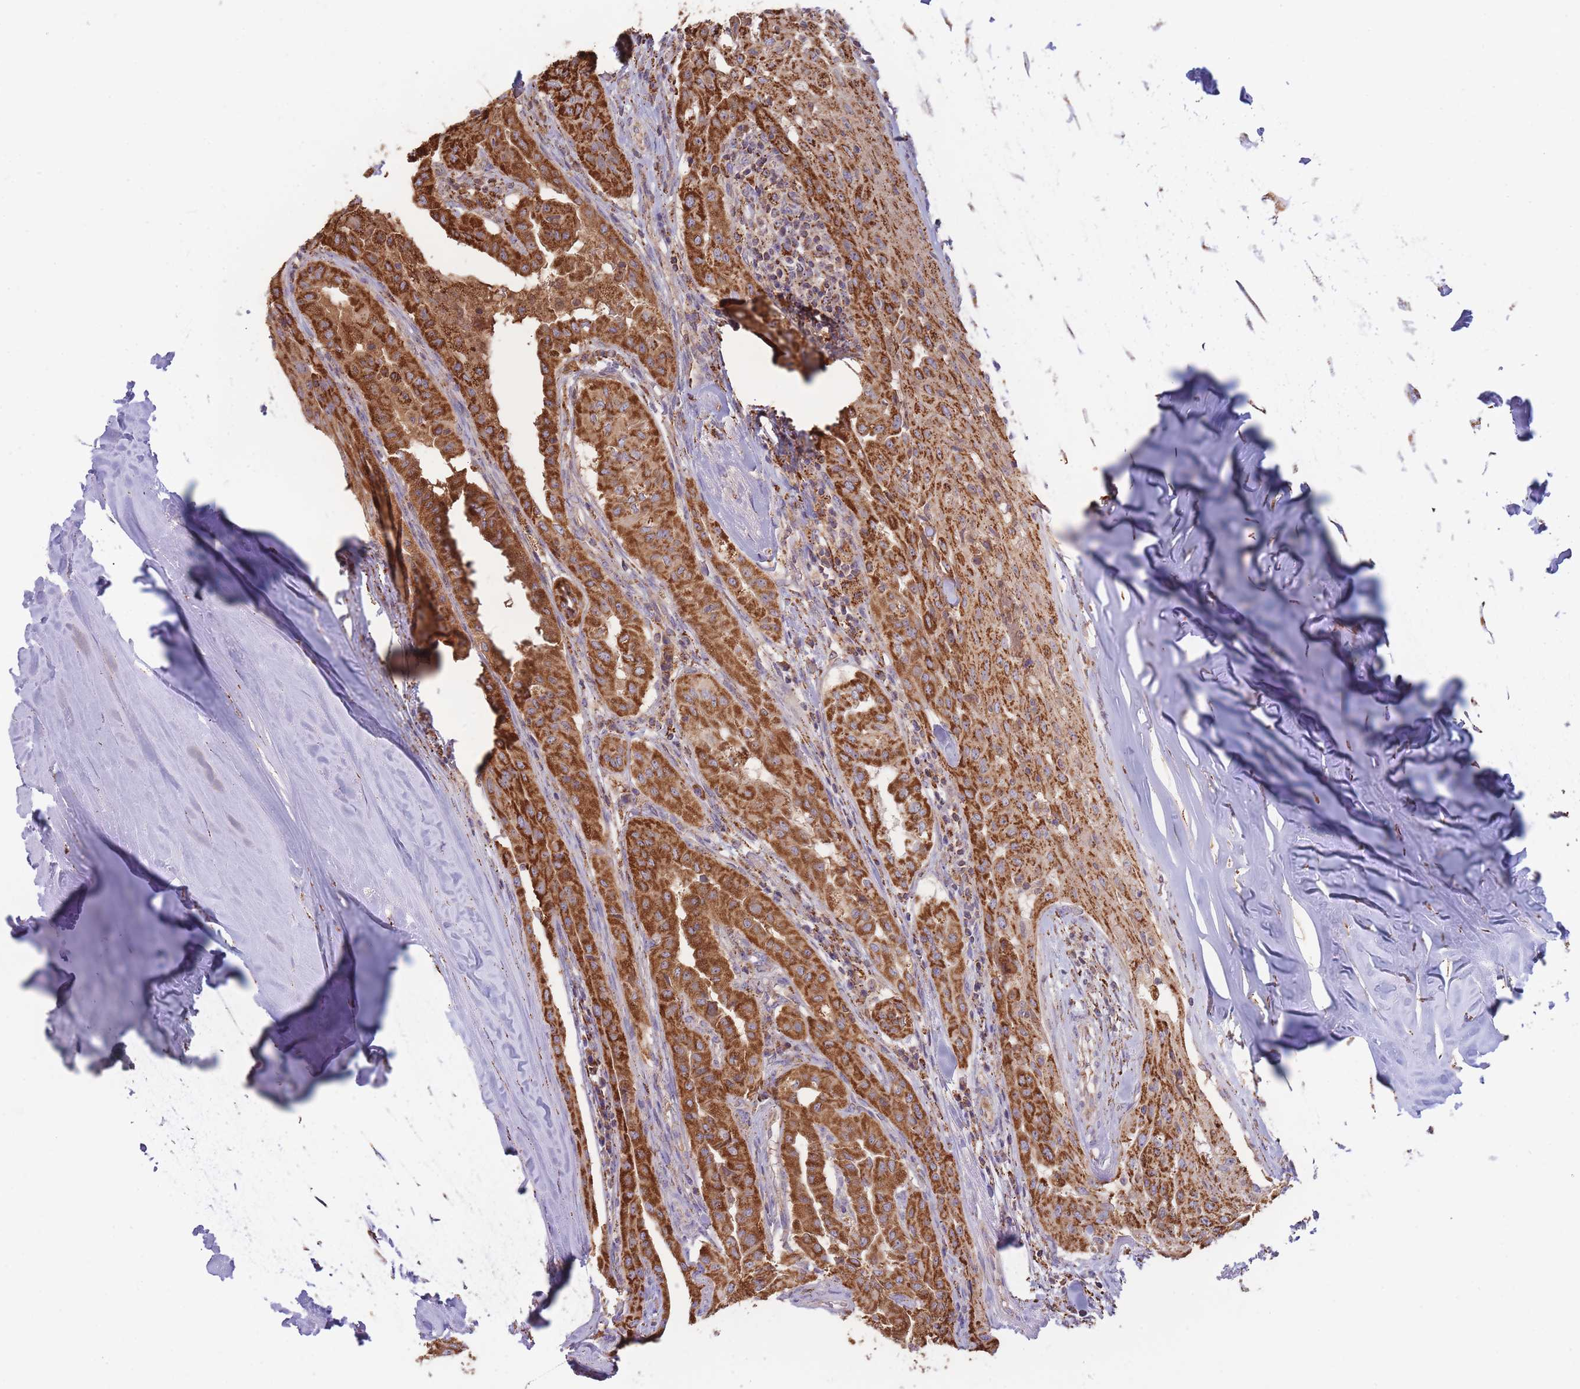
{"staining": {"intensity": "strong", "quantity": ">75%", "location": "cytoplasmic/membranous"}, "tissue": "thyroid cancer", "cell_type": "Tumor cells", "image_type": "cancer", "snomed": [{"axis": "morphology", "description": "Papillary adenocarcinoma, NOS"}, {"axis": "topography", "description": "Thyroid gland"}], "caption": "This image exhibits immunohistochemistry (IHC) staining of thyroid papillary adenocarcinoma, with high strong cytoplasmic/membranous positivity in approximately >75% of tumor cells.", "gene": "MRPL17", "patient": {"sex": "female", "age": 59}}